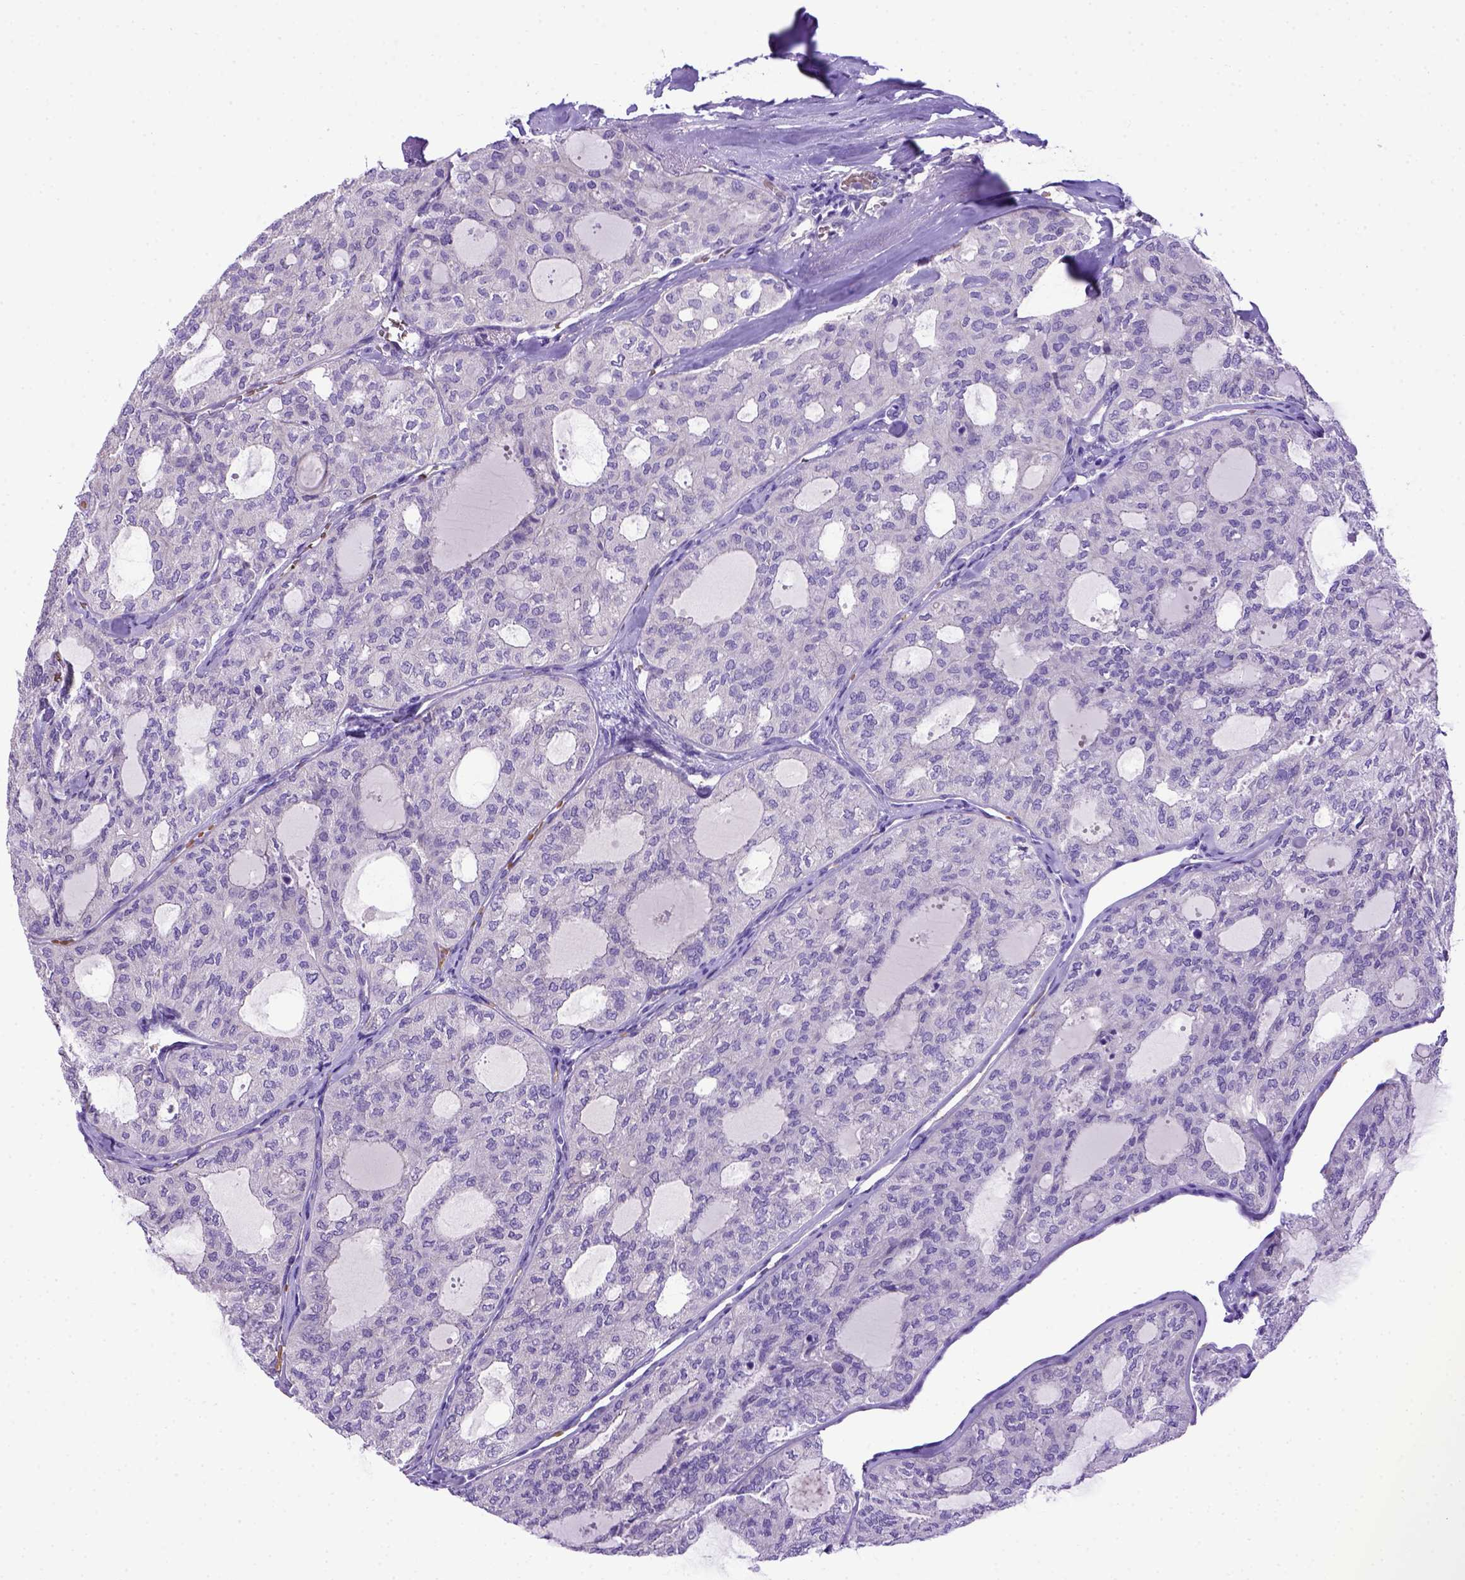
{"staining": {"intensity": "negative", "quantity": "none", "location": "none"}, "tissue": "thyroid cancer", "cell_type": "Tumor cells", "image_type": "cancer", "snomed": [{"axis": "morphology", "description": "Follicular adenoma carcinoma, NOS"}, {"axis": "topography", "description": "Thyroid gland"}], "caption": "Tumor cells show no significant protein staining in follicular adenoma carcinoma (thyroid).", "gene": "ADAM12", "patient": {"sex": "male", "age": 75}}